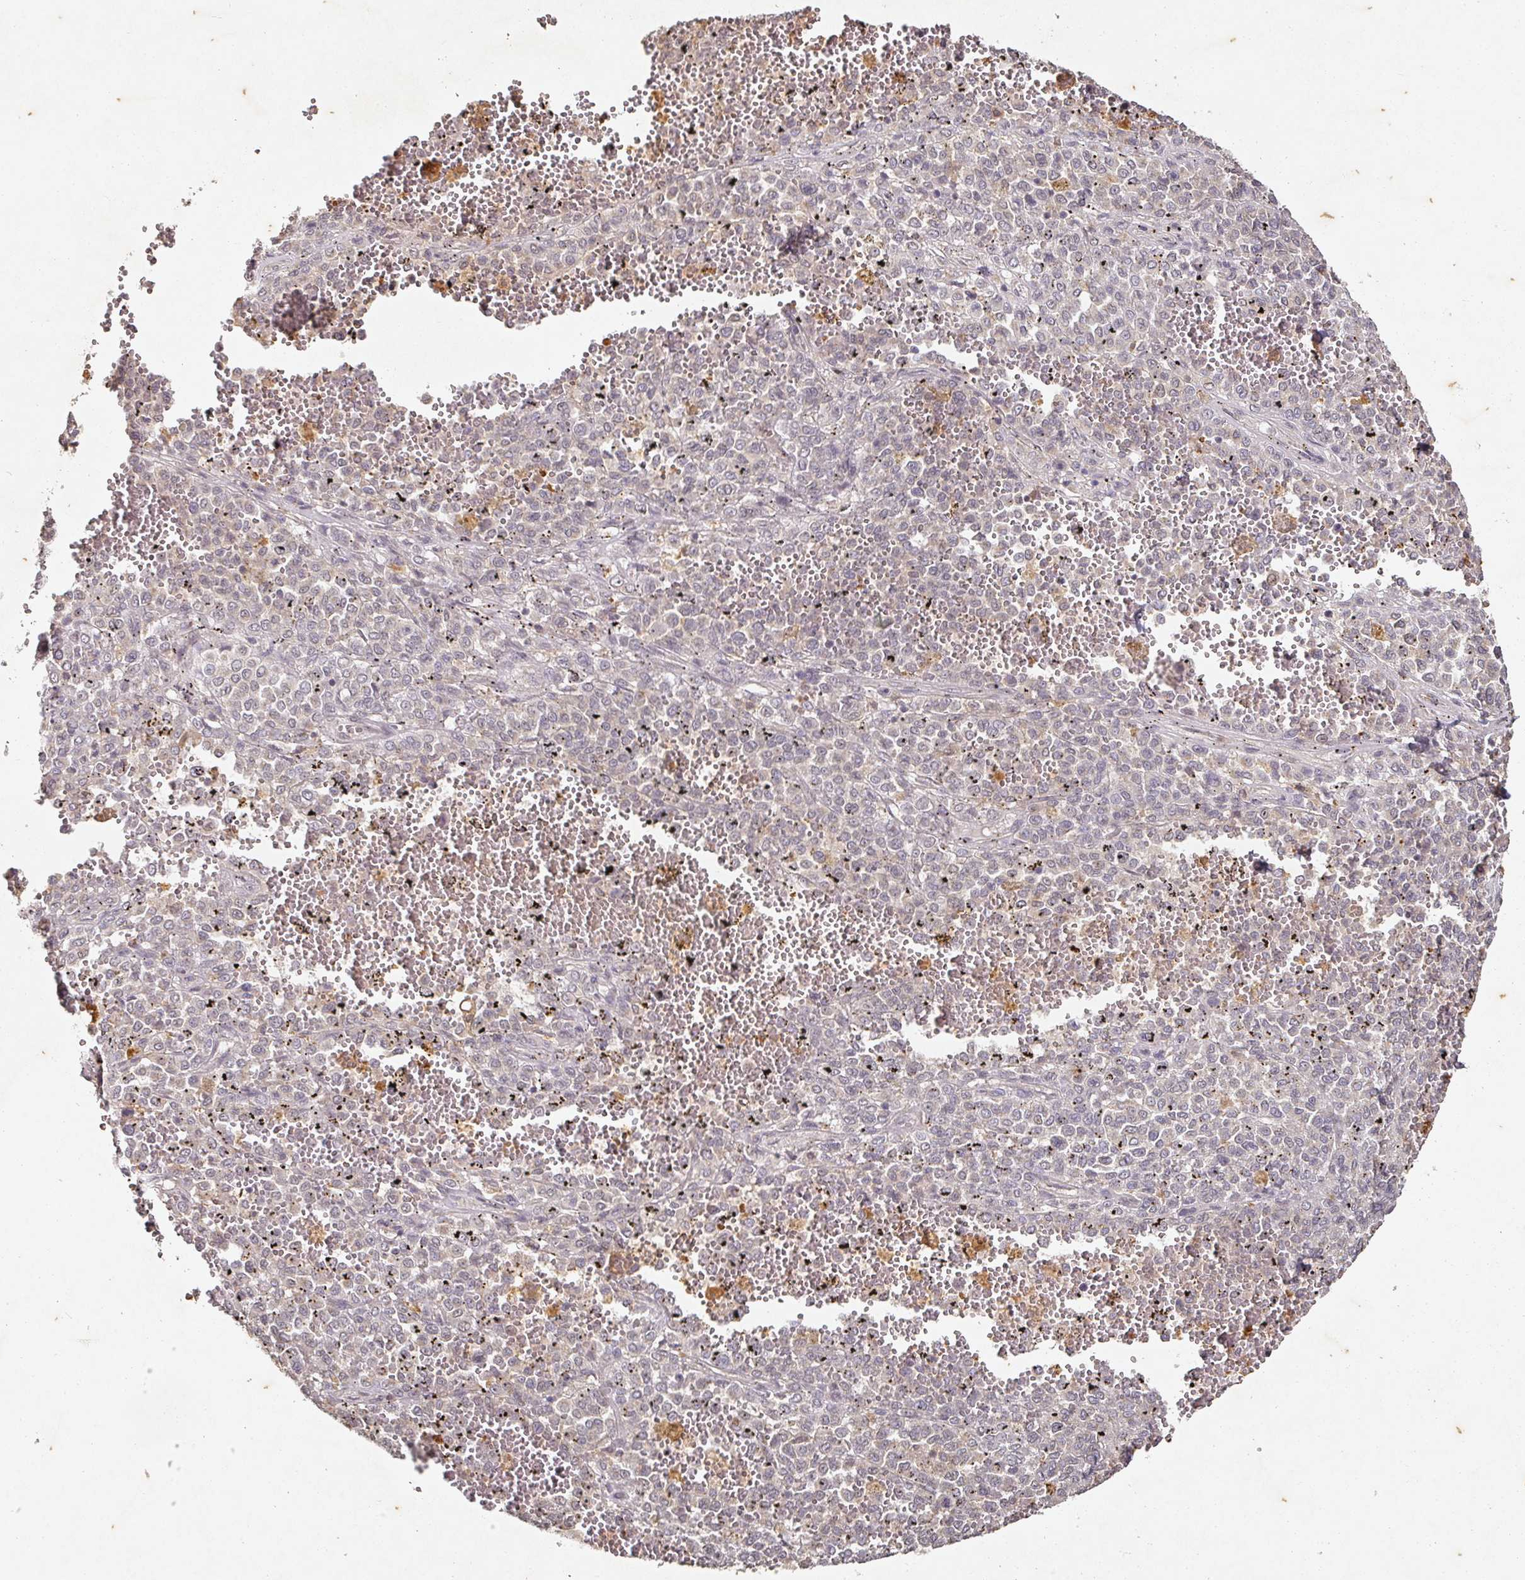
{"staining": {"intensity": "negative", "quantity": "none", "location": "none"}, "tissue": "melanoma", "cell_type": "Tumor cells", "image_type": "cancer", "snomed": [{"axis": "morphology", "description": "Malignant melanoma, Metastatic site"}, {"axis": "topography", "description": "Pancreas"}], "caption": "Tumor cells show no significant positivity in melanoma. (Immunohistochemistry (ihc), brightfield microscopy, high magnification).", "gene": "CAPN5", "patient": {"sex": "female", "age": 30}}